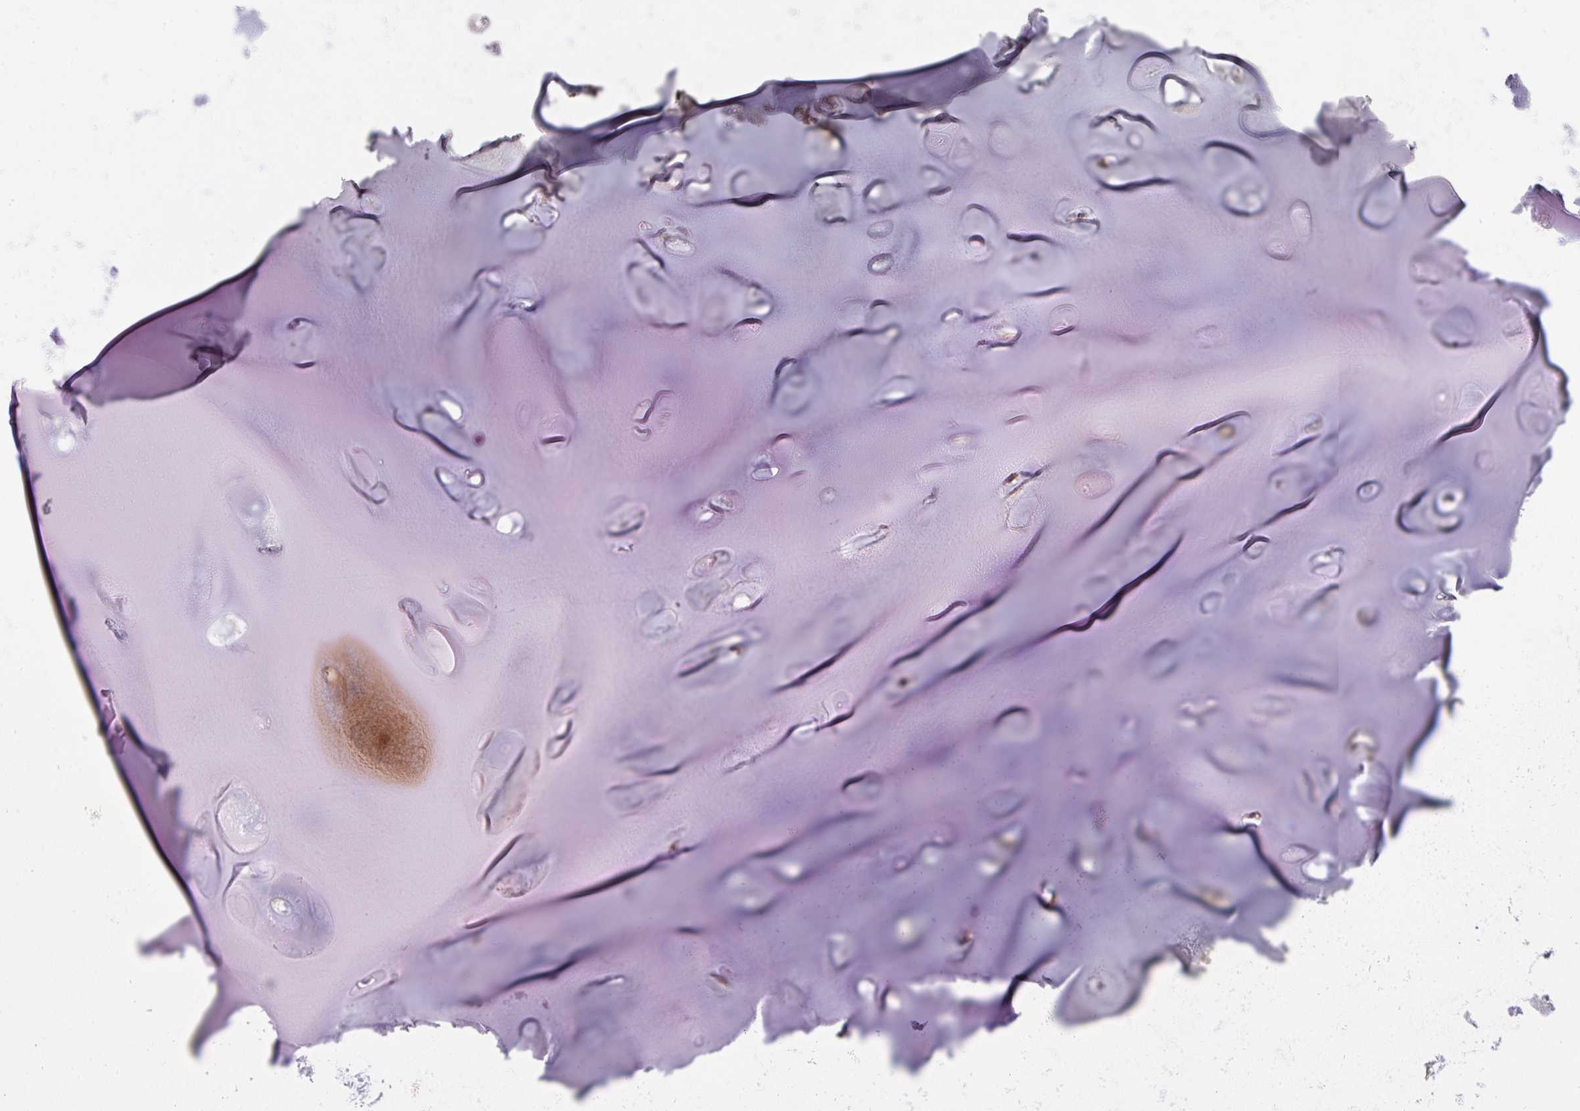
{"staining": {"intensity": "moderate", "quantity": "<25%", "location": "cytoplasmic/membranous"}, "tissue": "soft tissue", "cell_type": "Chondrocytes", "image_type": "normal", "snomed": [{"axis": "morphology", "description": "Normal tissue, NOS"}, {"axis": "topography", "description": "Cartilage tissue"}], "caption": "Benign soft tissue reveals moderate cytoplasmic/membranous positivity in approximately <25% of chondrocytes (Brightfield microscopy of DAB IHC at high magnification)..", "gene": "WSB2", "patient": {"sex": "male", "age": 80}}